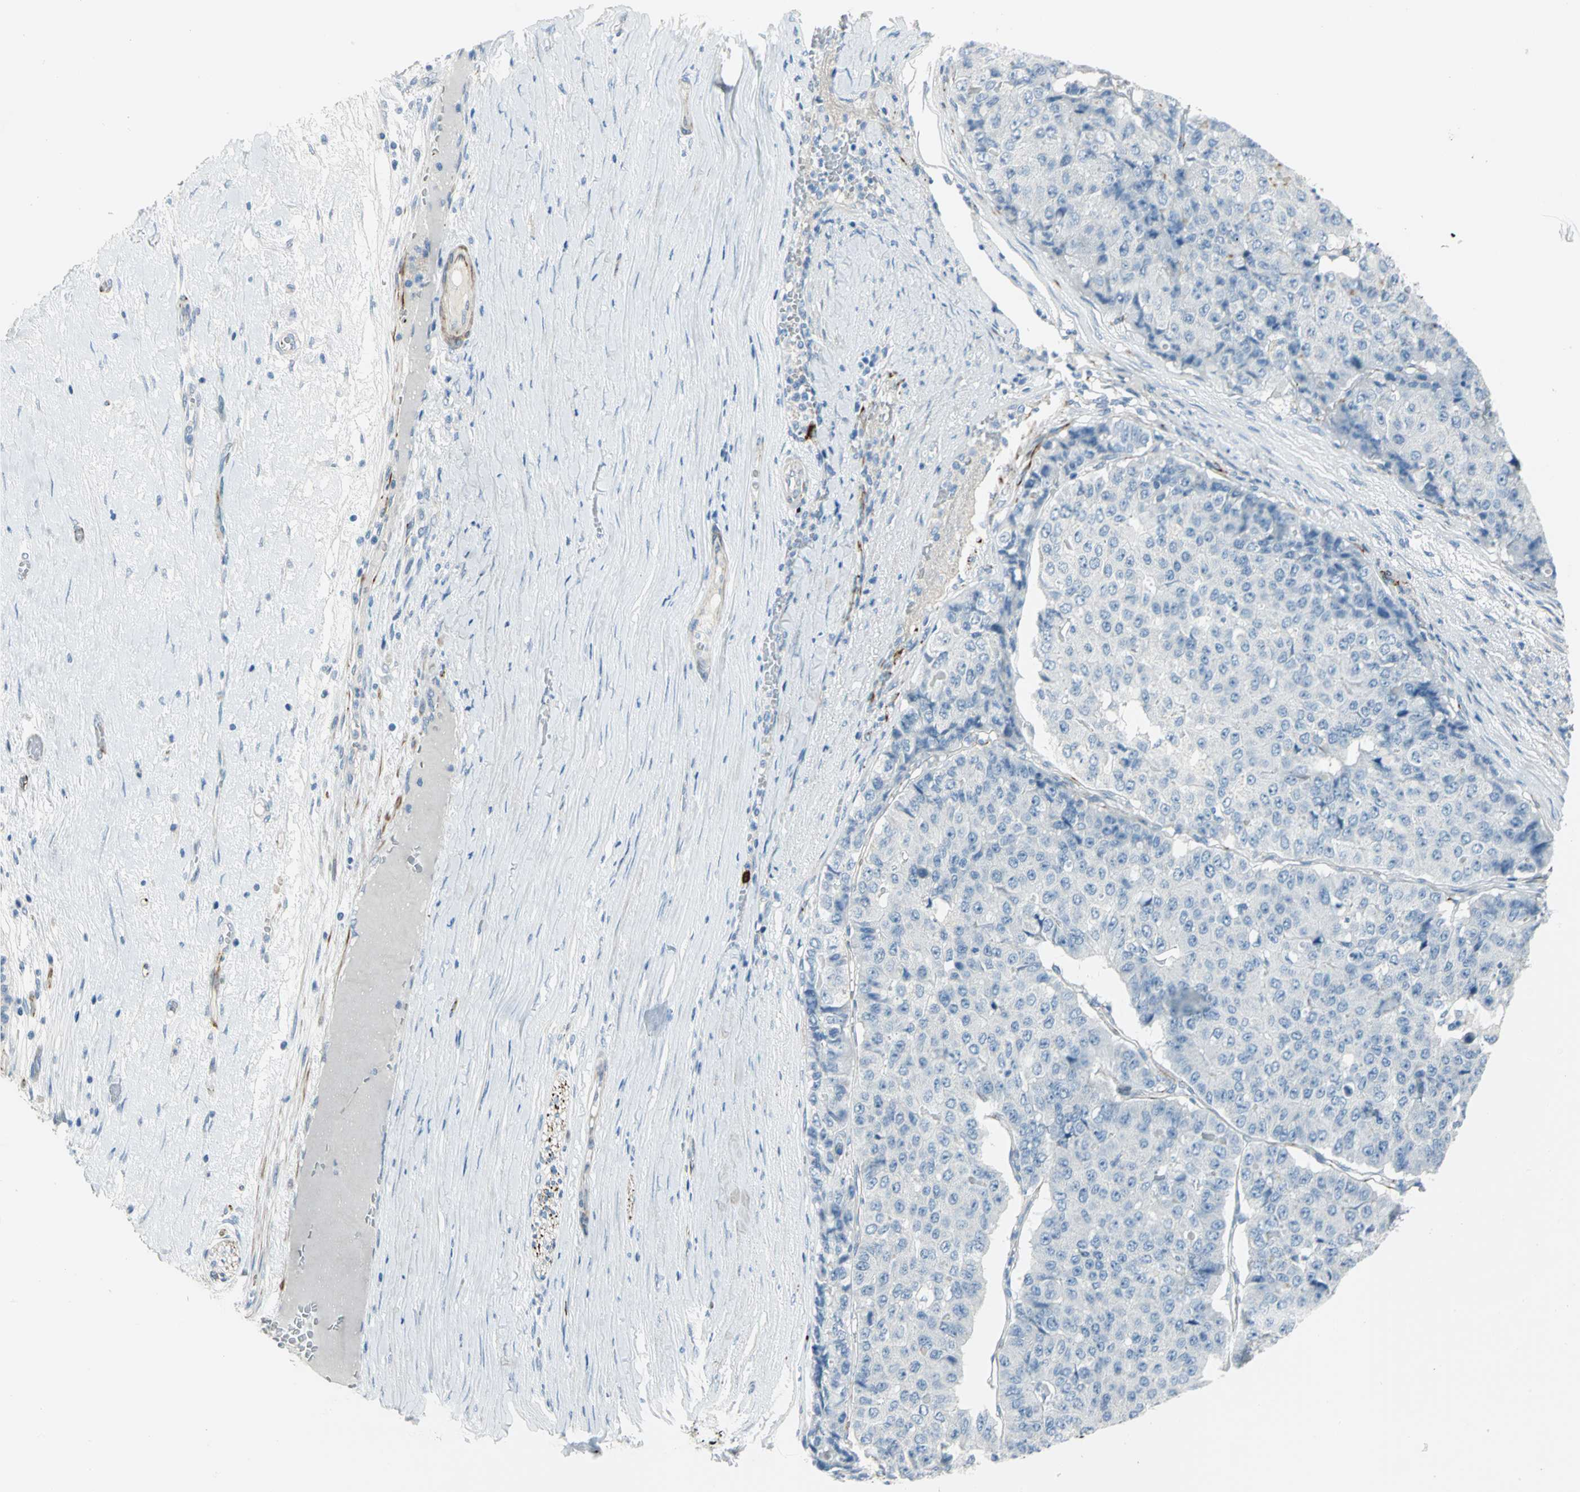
{"staining": {"intensity": "negative", "quantity": "none", "location": "none"}, "tissue": "pancreatic cancer", "cell_type": "Tumor cells", "image_type": "cancer", "snomed": [{"axis": "morphology", "description": "Adenocarcinoma, NOS"}, {"axis": "topography", "description": "Pancreas"}], "caption": "Image shows no protein positivity in tumor cells of pancreatic cancer (adenocarcinoma) tissue.", "gene": "ALOX15", "patient": {"sex": "male", "age": 50}}